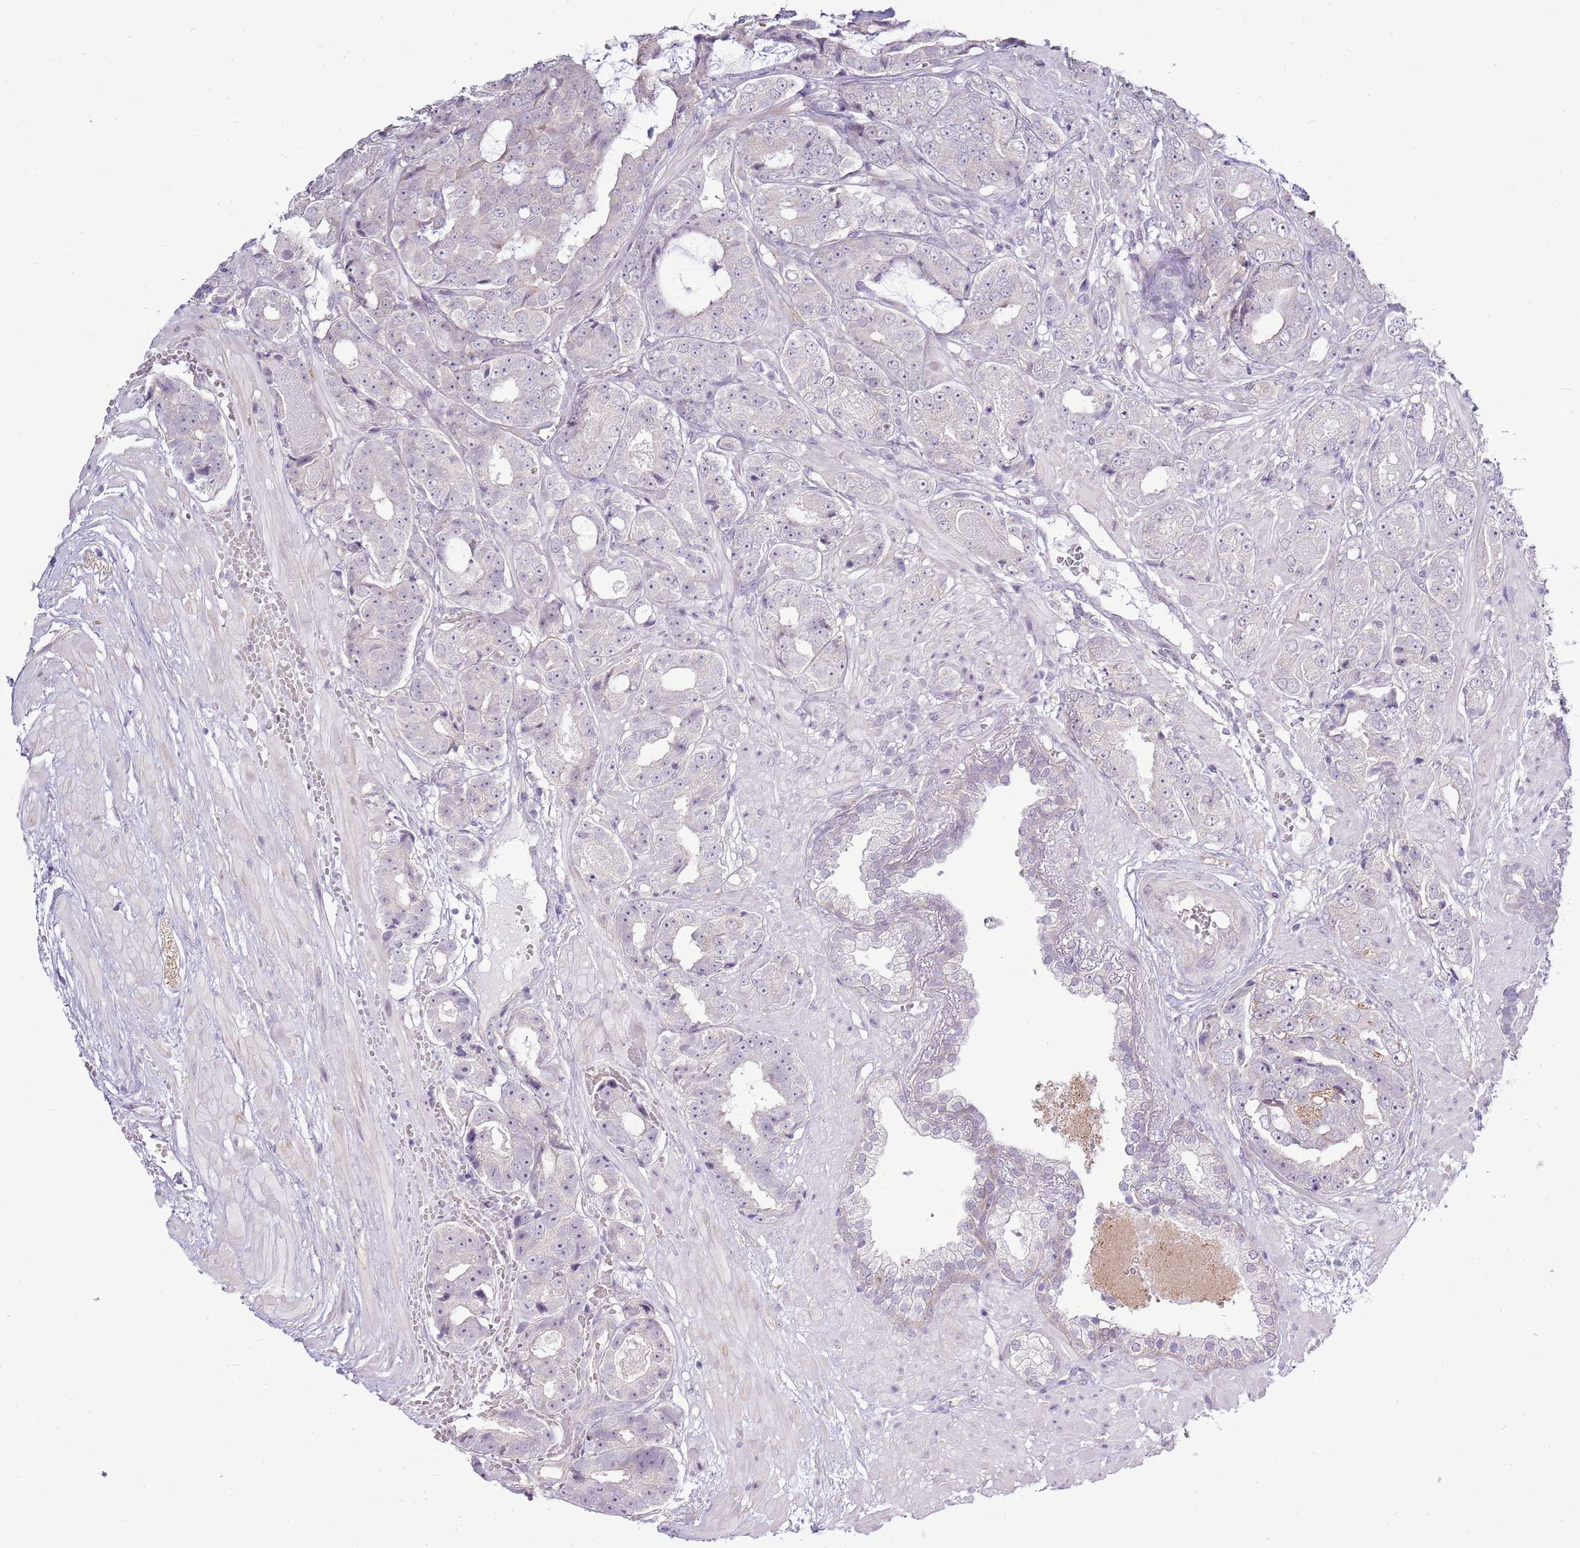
{"staining": {"intensity": "negative", "quantity": "none", "location": "none"}, "tissue": "prostate cancer", "cell_type": "Tumor cells", "image_type": "cancer", "snomed": [{"axis": "morphology", "description": "Adenocarcinoma, High grade"}, {"axis": "topography", "description": "Prostate"}], "caption": "Micrograph shows no protein staining in tumor cells of prostate cancer tissue.", "gene": "UGGT2", "patient": {"sex": "male", "age": 71}}